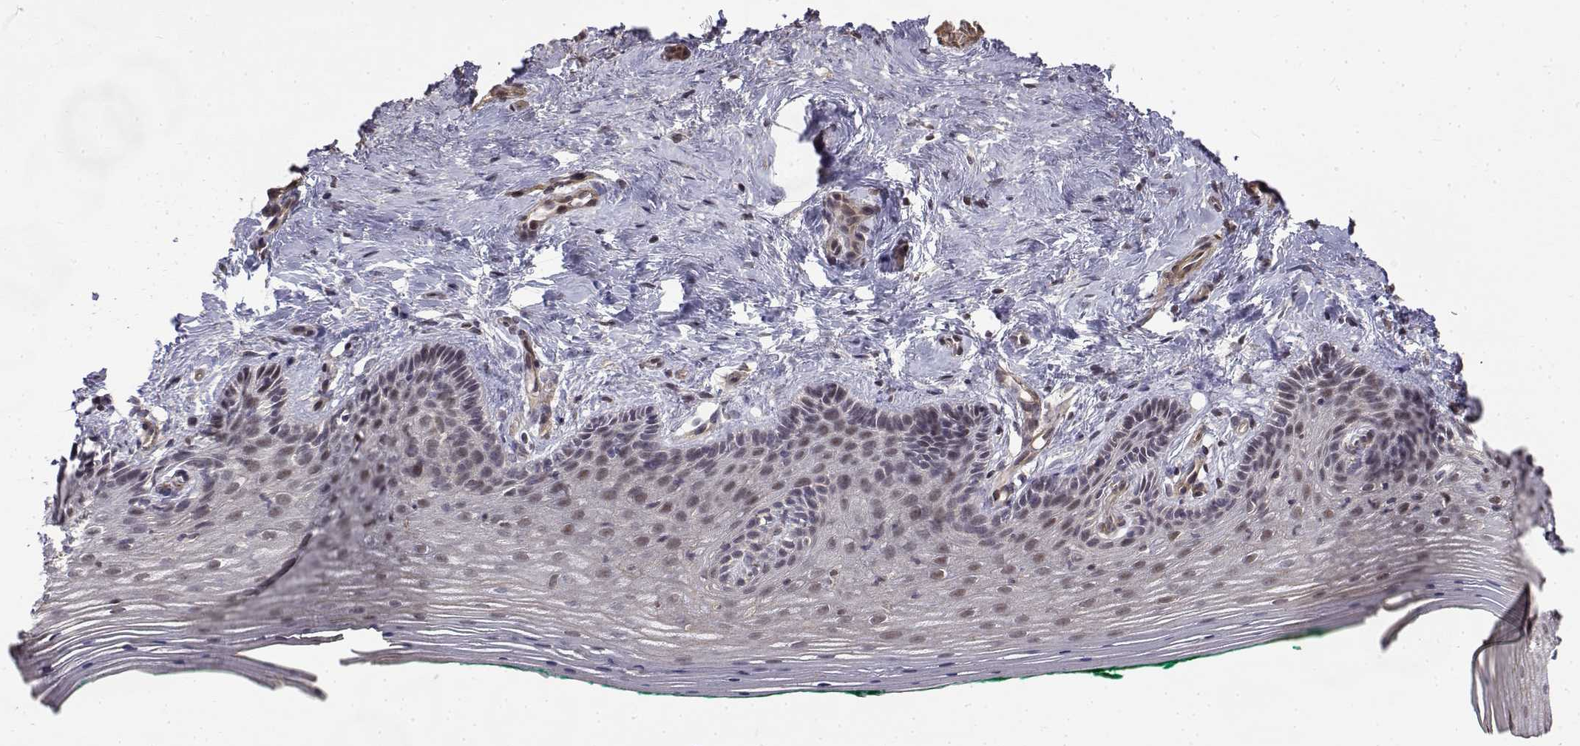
{"staining": {"intensity": "weak", "quantity": "<25%", "location": "nuclear"}, "tissue": "vagina", "cell_type": "Squamous epithelial cells", "image_type": "normal", "snomed": [{"axis": "morphology", "description": "Normal tissue, NOS"}, {"axis": "topography", "description": "Vagina"}], "caption": "This is an immunohistochemistry (IHC) histopathology image of benign vagina. There is no expression in squamous epithelial cells.", "gene": "ITGA7", "patient": {"sex": "female", "age": 45}}